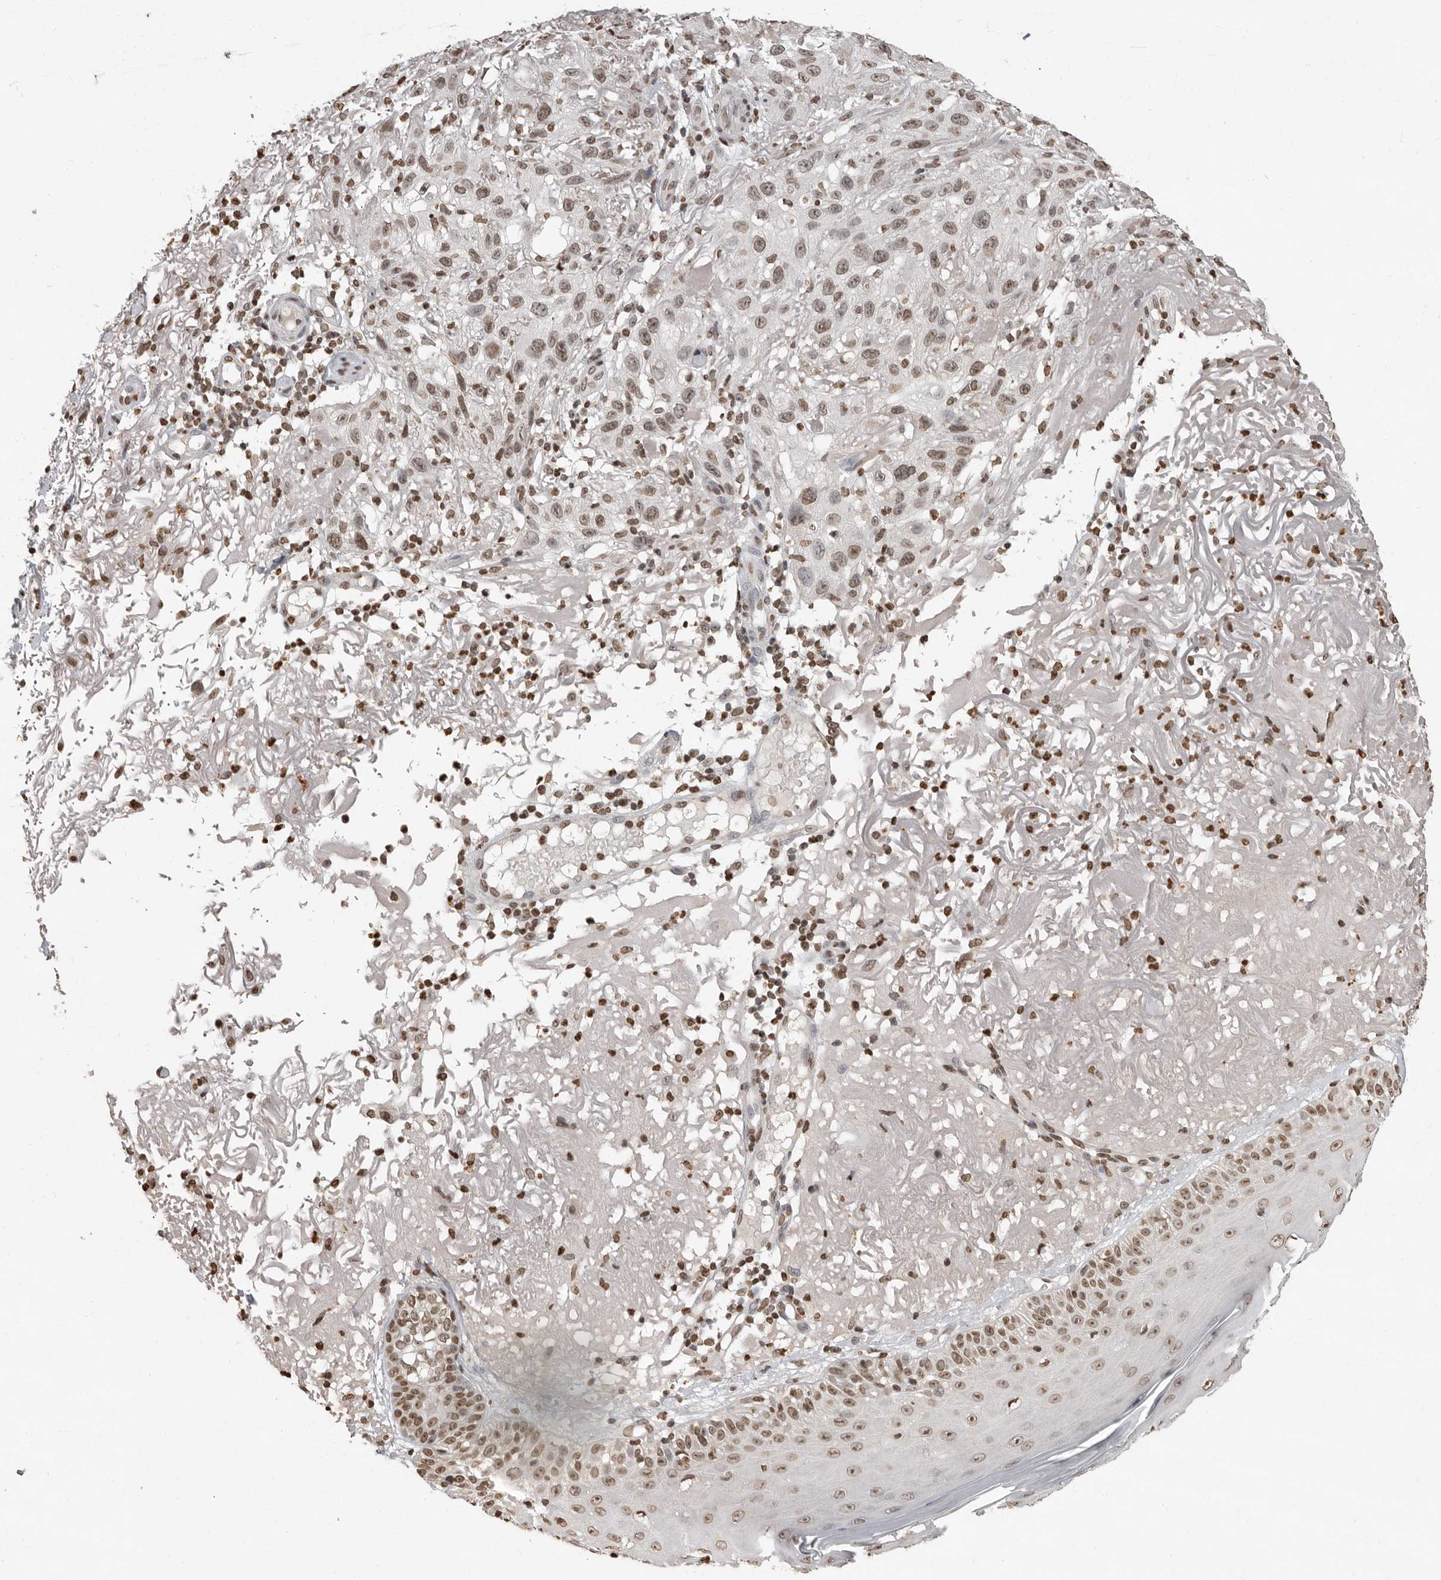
{"staining": {"intensity": "weak", "quantity": ">75%", "location": "nuclear"}, "tissue": "skin cancer", "cell_type": "Tumor cells", "image_type": "cancer", "snomed": [{"axis": "morphology", "description": "Normal tissue, NOS"}, {"axis": "morphology", "description": "Squamous cell carcinoma, NOS"}, {"axis": "topography", "description": "Skin"}], "caption": "IHC histopathology image of human skin cancer stained for a protein (brown), which demonstrates low levels of weak nuclear positivity in approximately >75% of tumor cells.", "gene": "WDR45", "patient": {"sex": "female", "age": 96}}